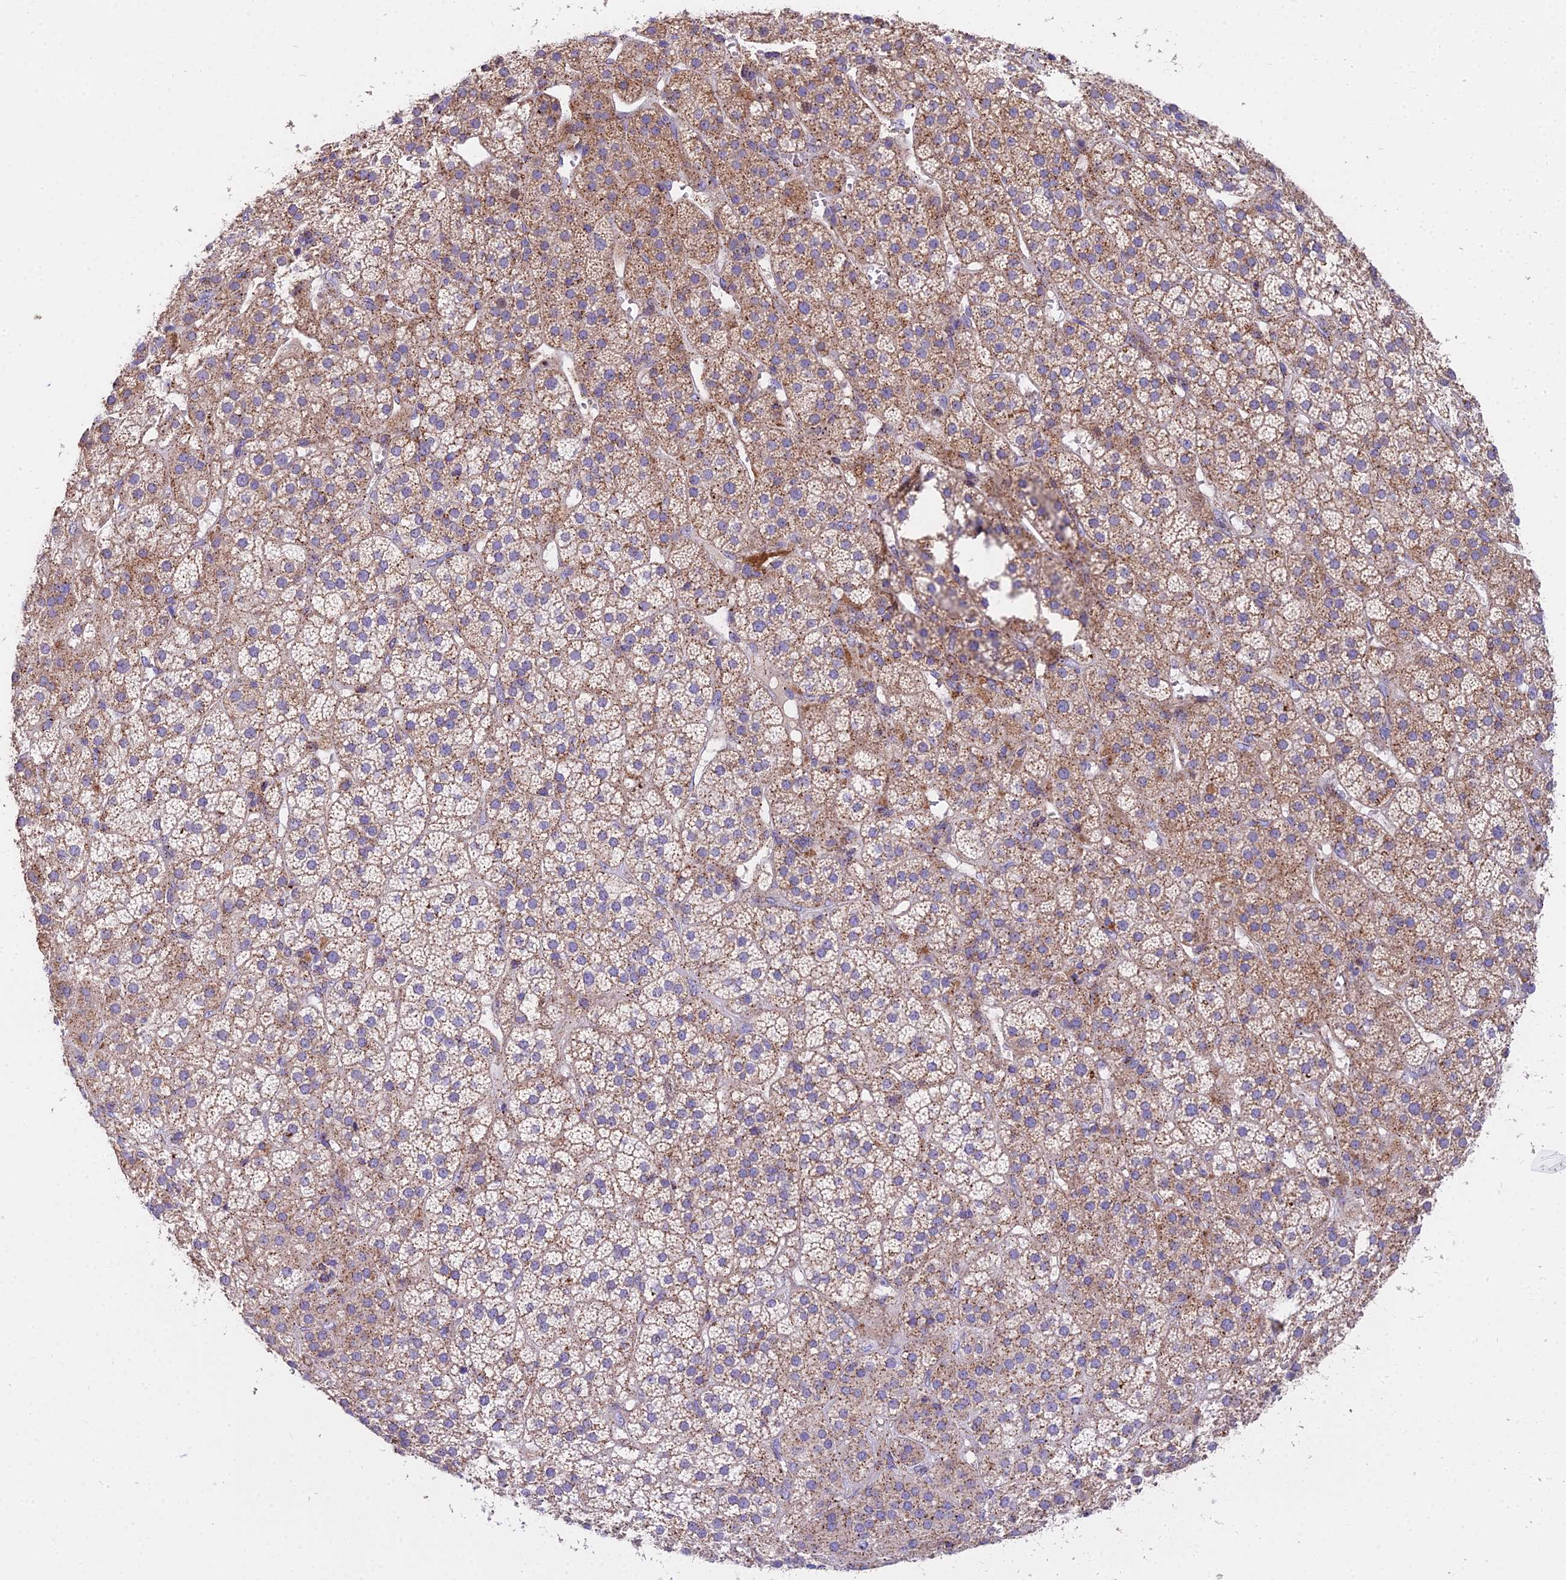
{"staining": {"intensity": "moderate", "quantity": ">75%", "location": "cytoplasmic/membranous"}, "tissue": "adrenal gland", "cell_type": "Glandular cells", "image_type": "normal", "snomed": [{"axis": "morphology", "description": "Normal tissue, NOS"}, {"axis": "topography", "description": "Adrenal gland"}], "caption": "Immunohistochemical staining of benign adrenal gland displays medium levels of moderate cytoplasmic/membranous staining in about >75% of glandular cells.", "gene": "FRMPD1", "patient": {"sex": "female", "age": 70}}